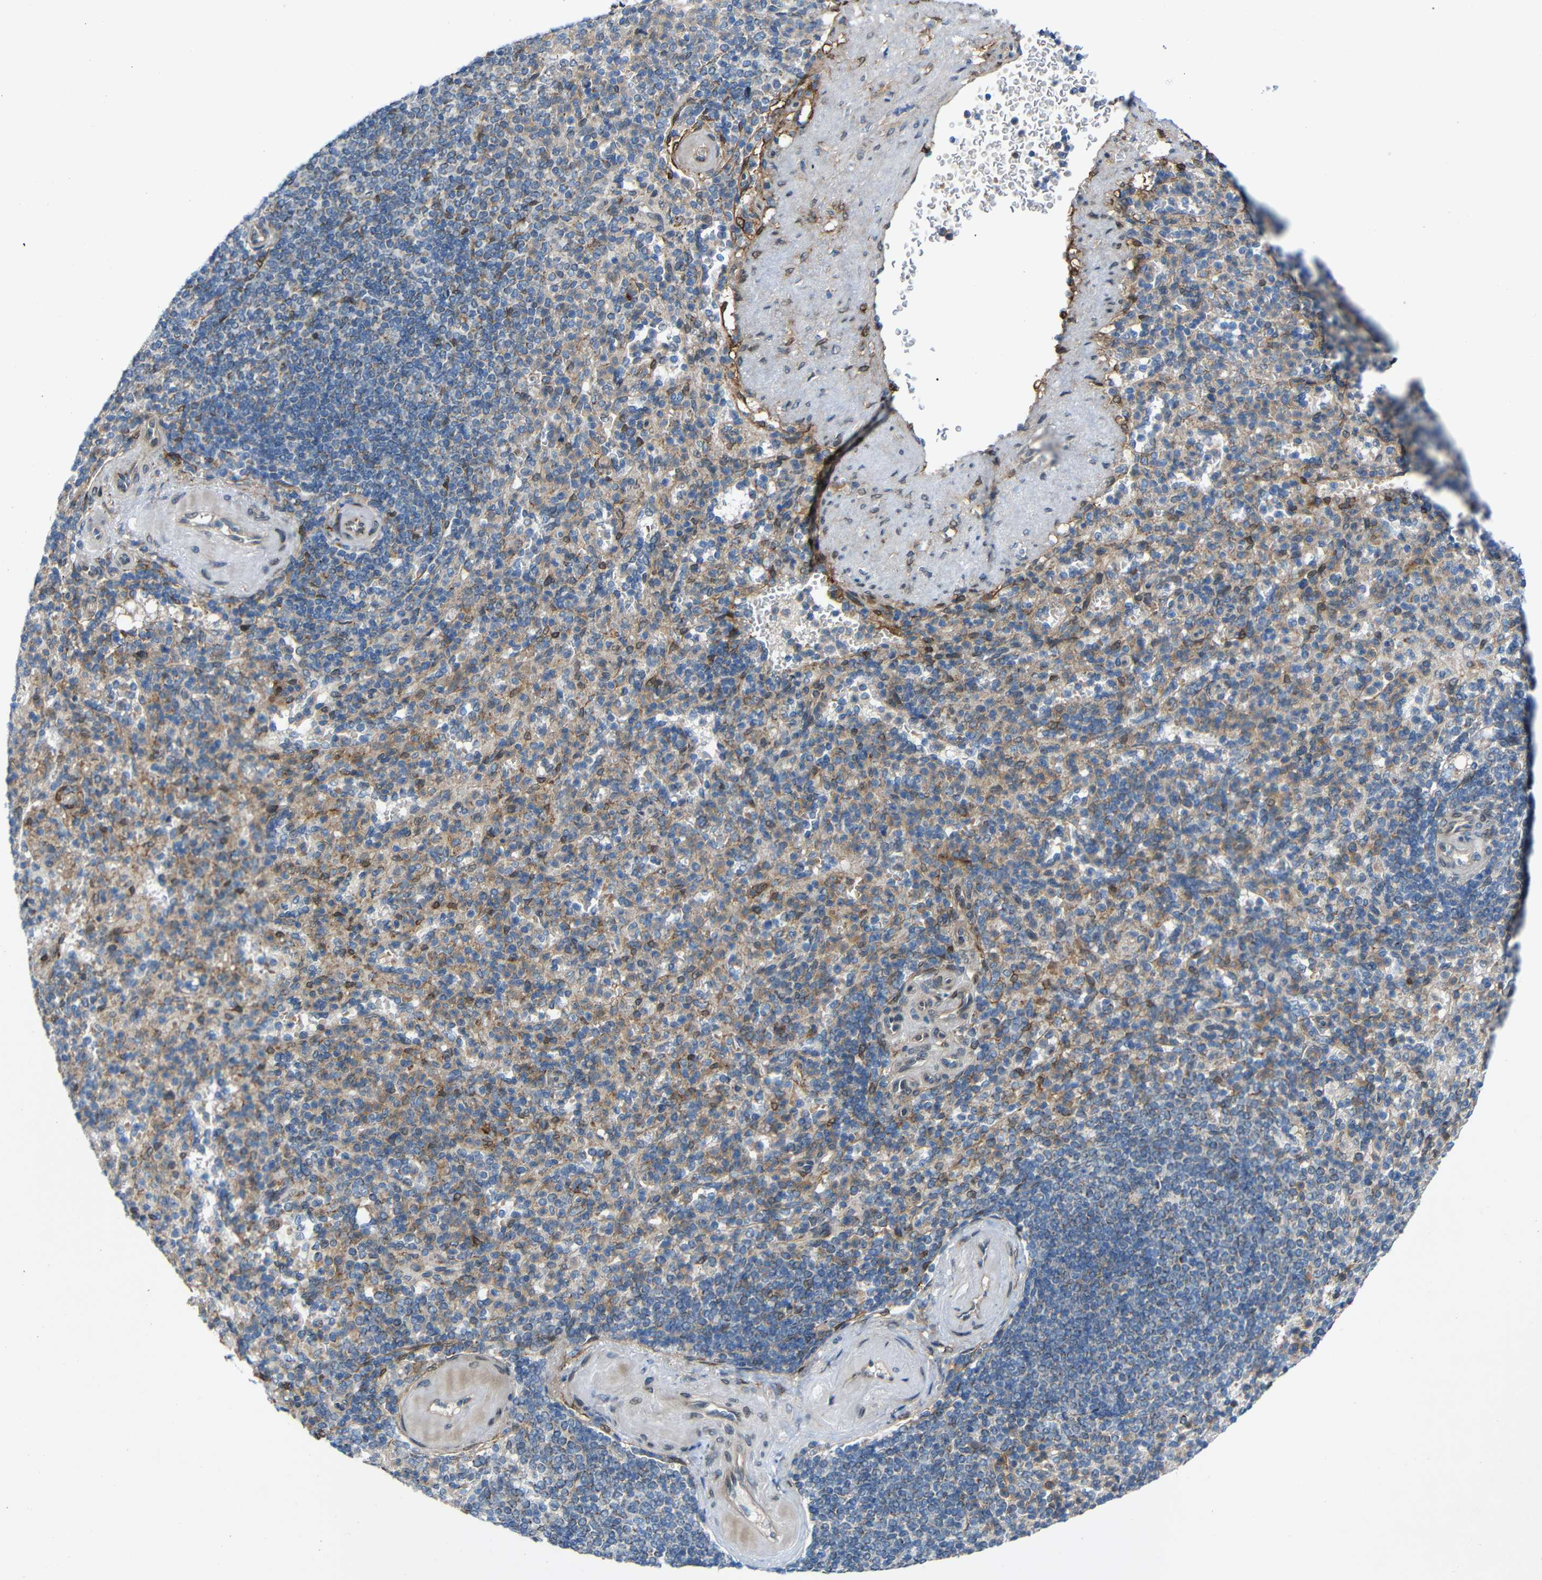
{"staining": {"intensity": "weak", "quantity": ">75%", "location": "cytoplasmic/membranous"}, "tissue": "spleen", "cell_type": "Cells in red pulp", "image_type": "normal", "snomed": [{"axis": "morphology", "description": "Normal tissue, NOS"}, {"axis": "topography", "description": "Spleen"}], "caption": "The histopathology image displays staining of unremarkable spleen, revealing weak cytoplasmic/membranous protein staining (brown color) within cells in red pulp.", "gene": "TMEM25", "patient": {"sex": "female", "age": 74}}